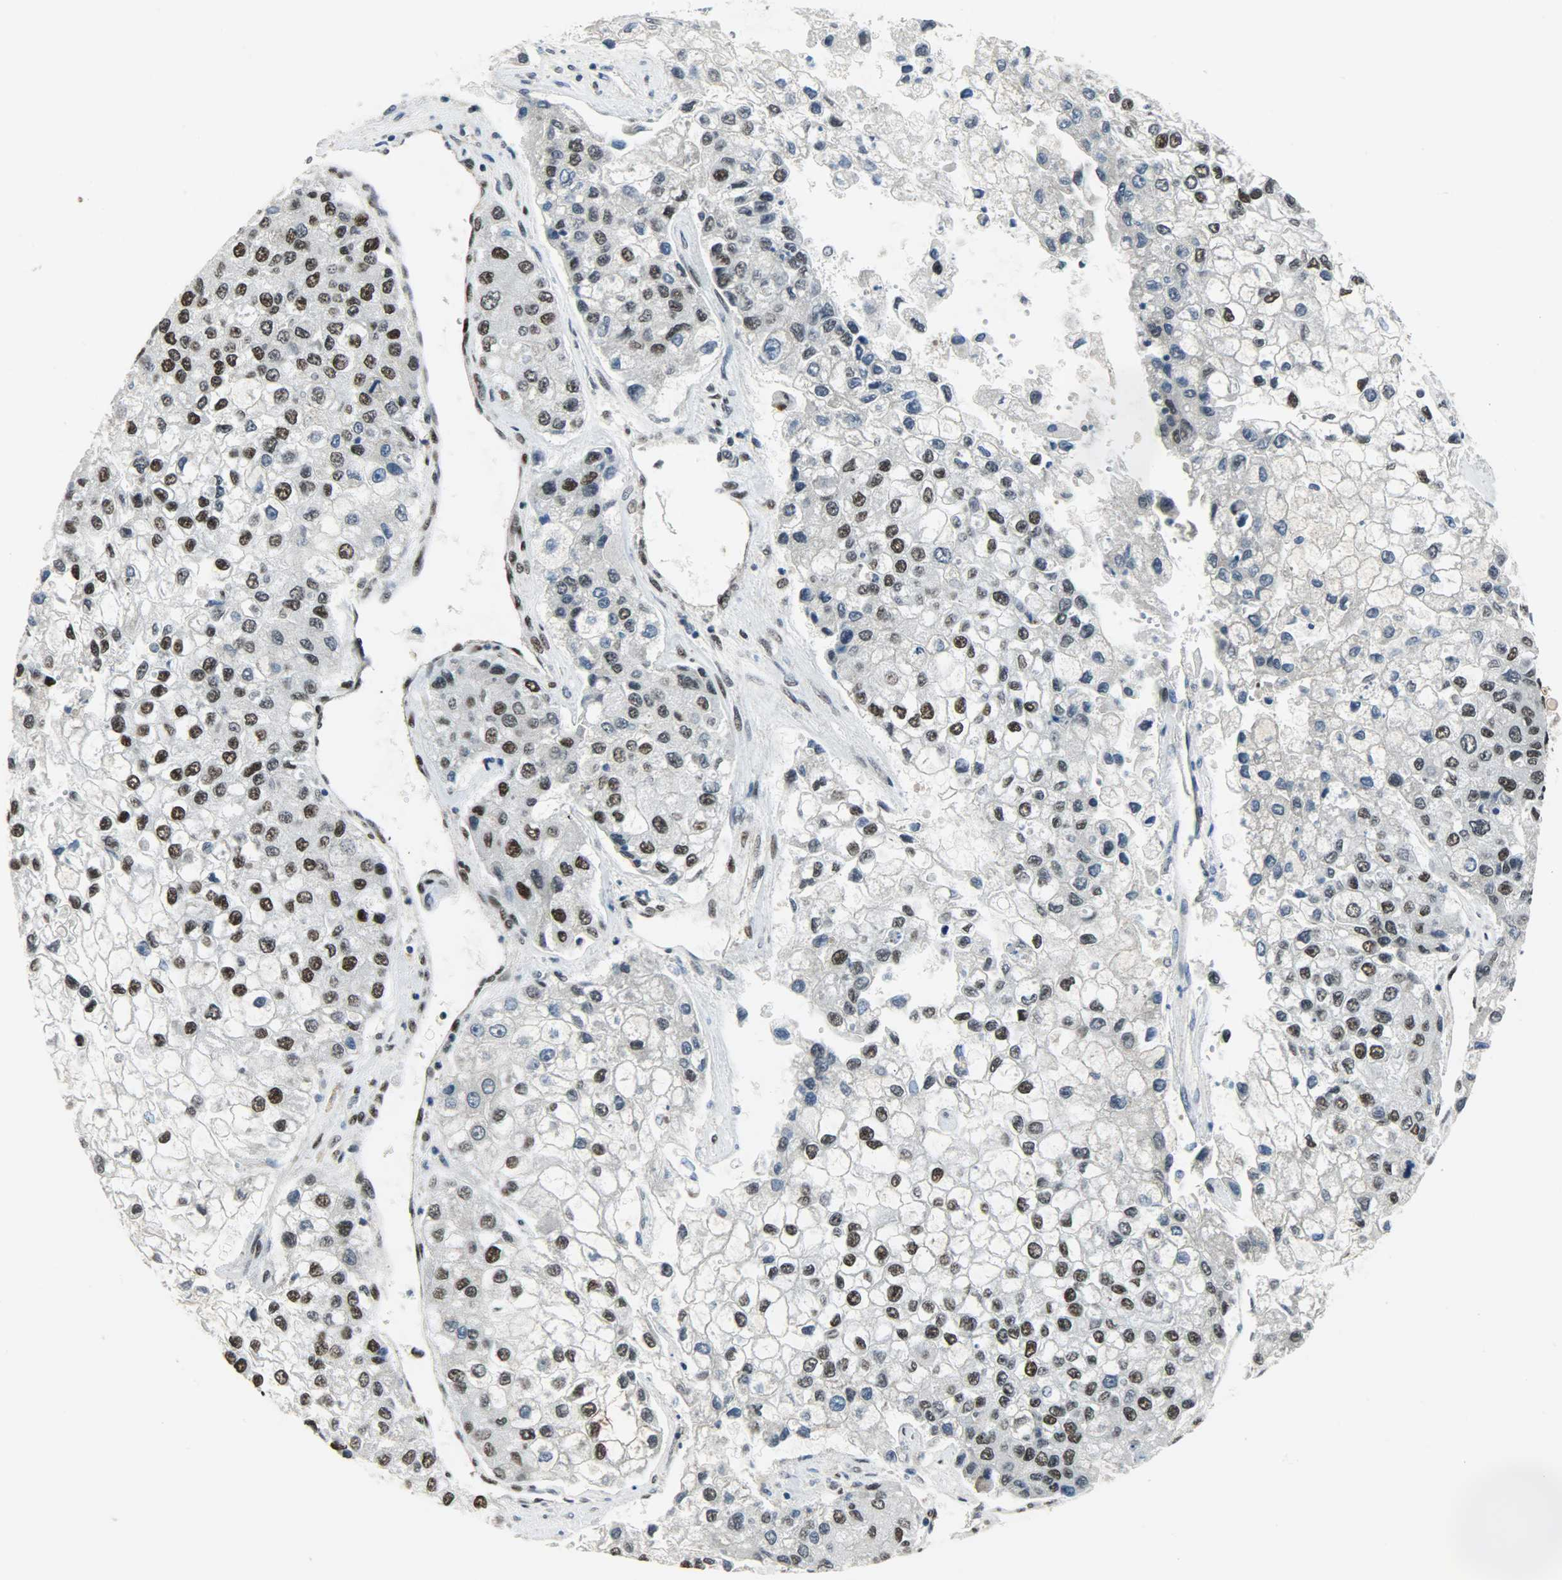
{"staining": {"intensity": "strong", "quantity": "25%-75%", "location": "nuclear"}, "tissue": "liver cancer", "cell_type": "Tumor cells", "image_type": "cancer", "snomed": [{"axis": "morphology", "description": "Carcinoma, Hepatocellular, NOS"}, {"axis": "topography", "description": "Liver"}], "caption": "Liver cancer (hepatocellular carcinoma) stained with a protein marker exhibits strong staining in tumor cells.", "gene": "SSB", "patient": {"sex": "female", "age": 66}}